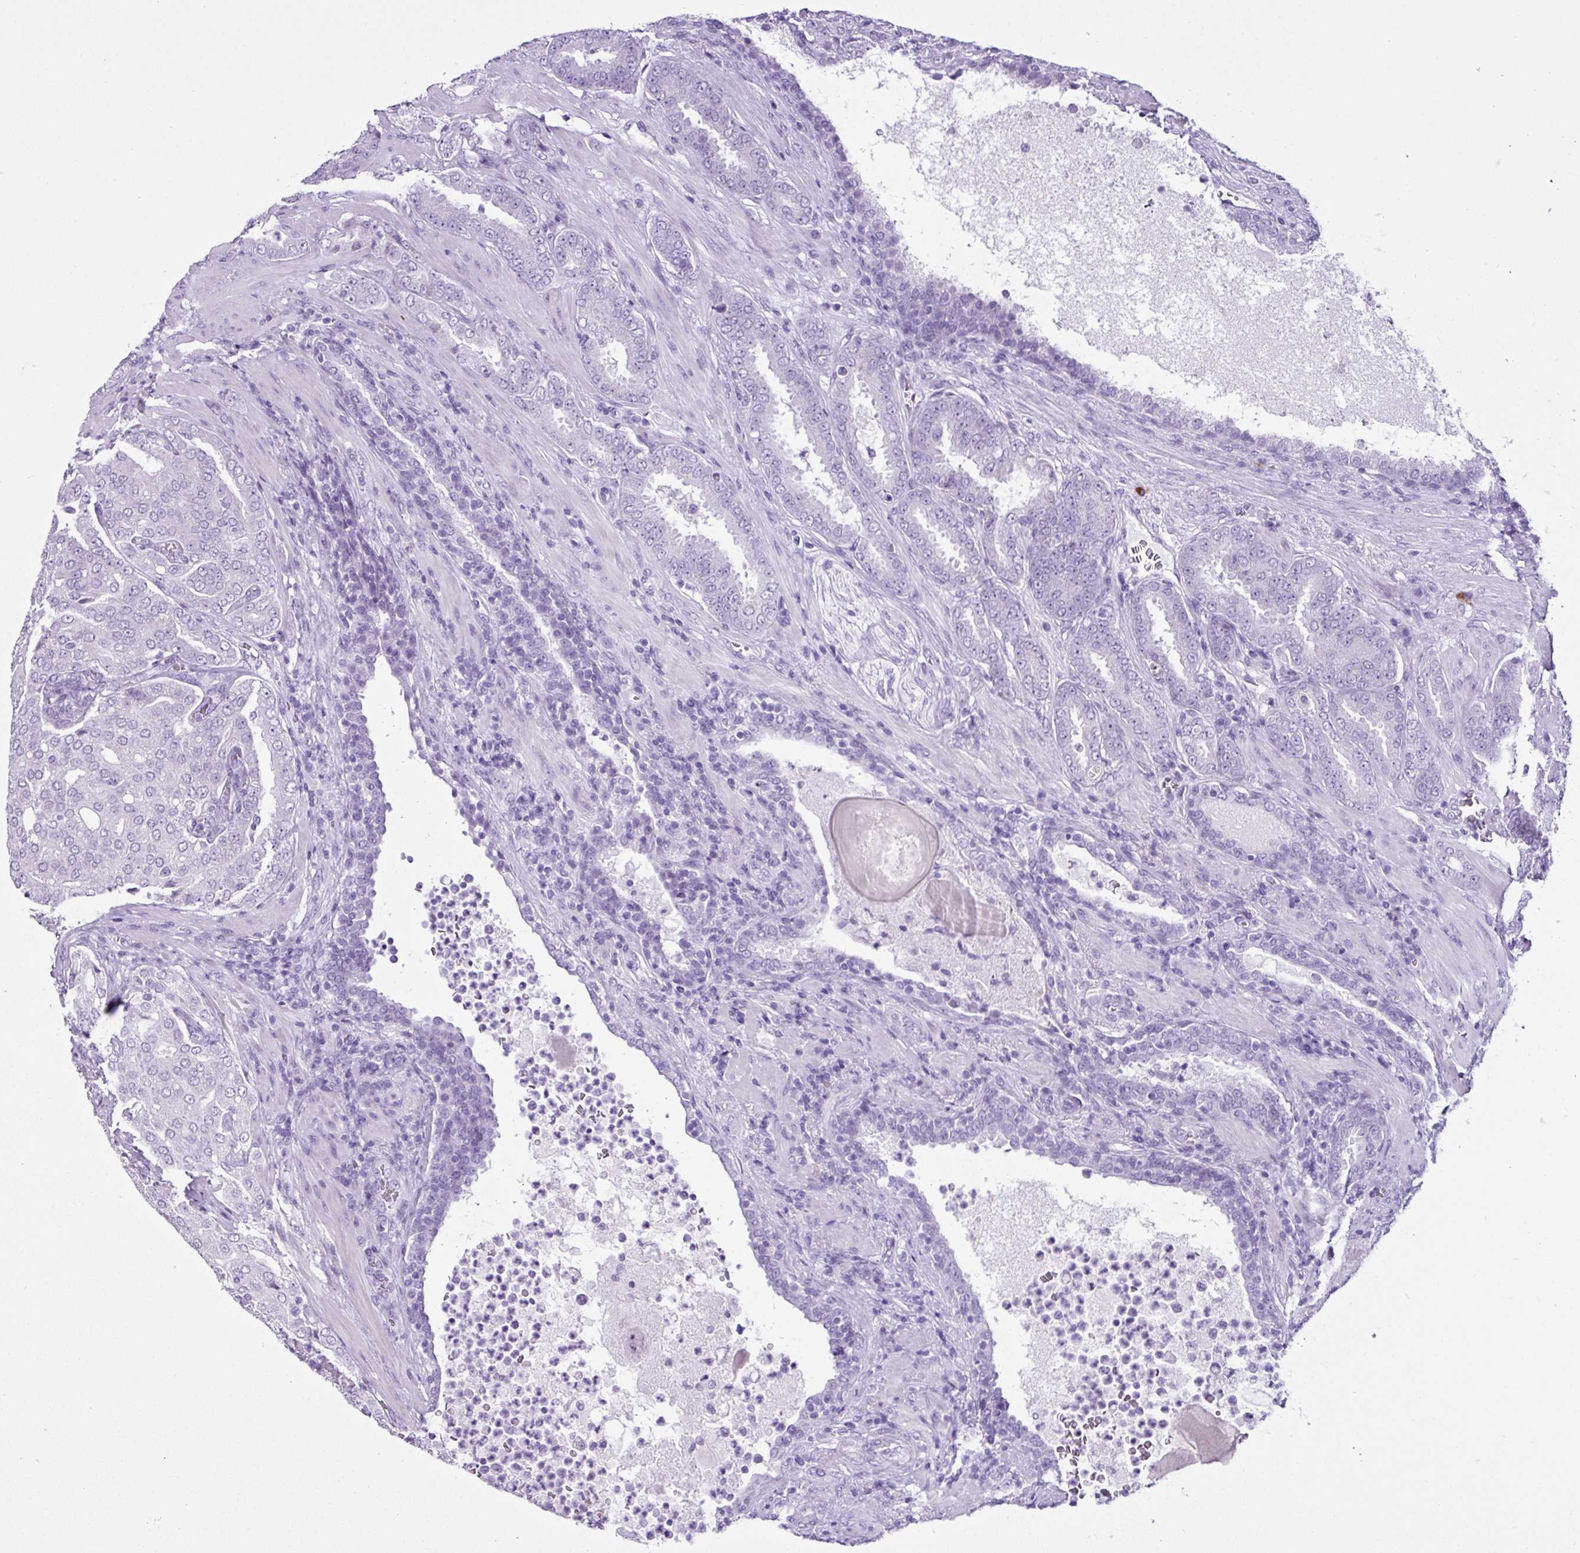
{"staining": {"intensity": "negative", "quantity": "none", "location": "none"}, "tissue": "prostate cancer", "cell_type": "Tumor cells", "image_type": "cancer", "snomed": [{"axis": "morphology", "description": "Adenocarcinoma, High grade"}, {"axis": "topography", "description": "Prostate"}], "caption": "Immunohistochemistry of human prostate cancer (high-grade adenocarcinoma) reveals no expression in tumor cells. (DAB (3,3'-diaminobenzidine) immunohistochemistry with hematoxylin counter stain).", "gene": "LILRB4", "patient": {"sex": "male", "age": 68}}